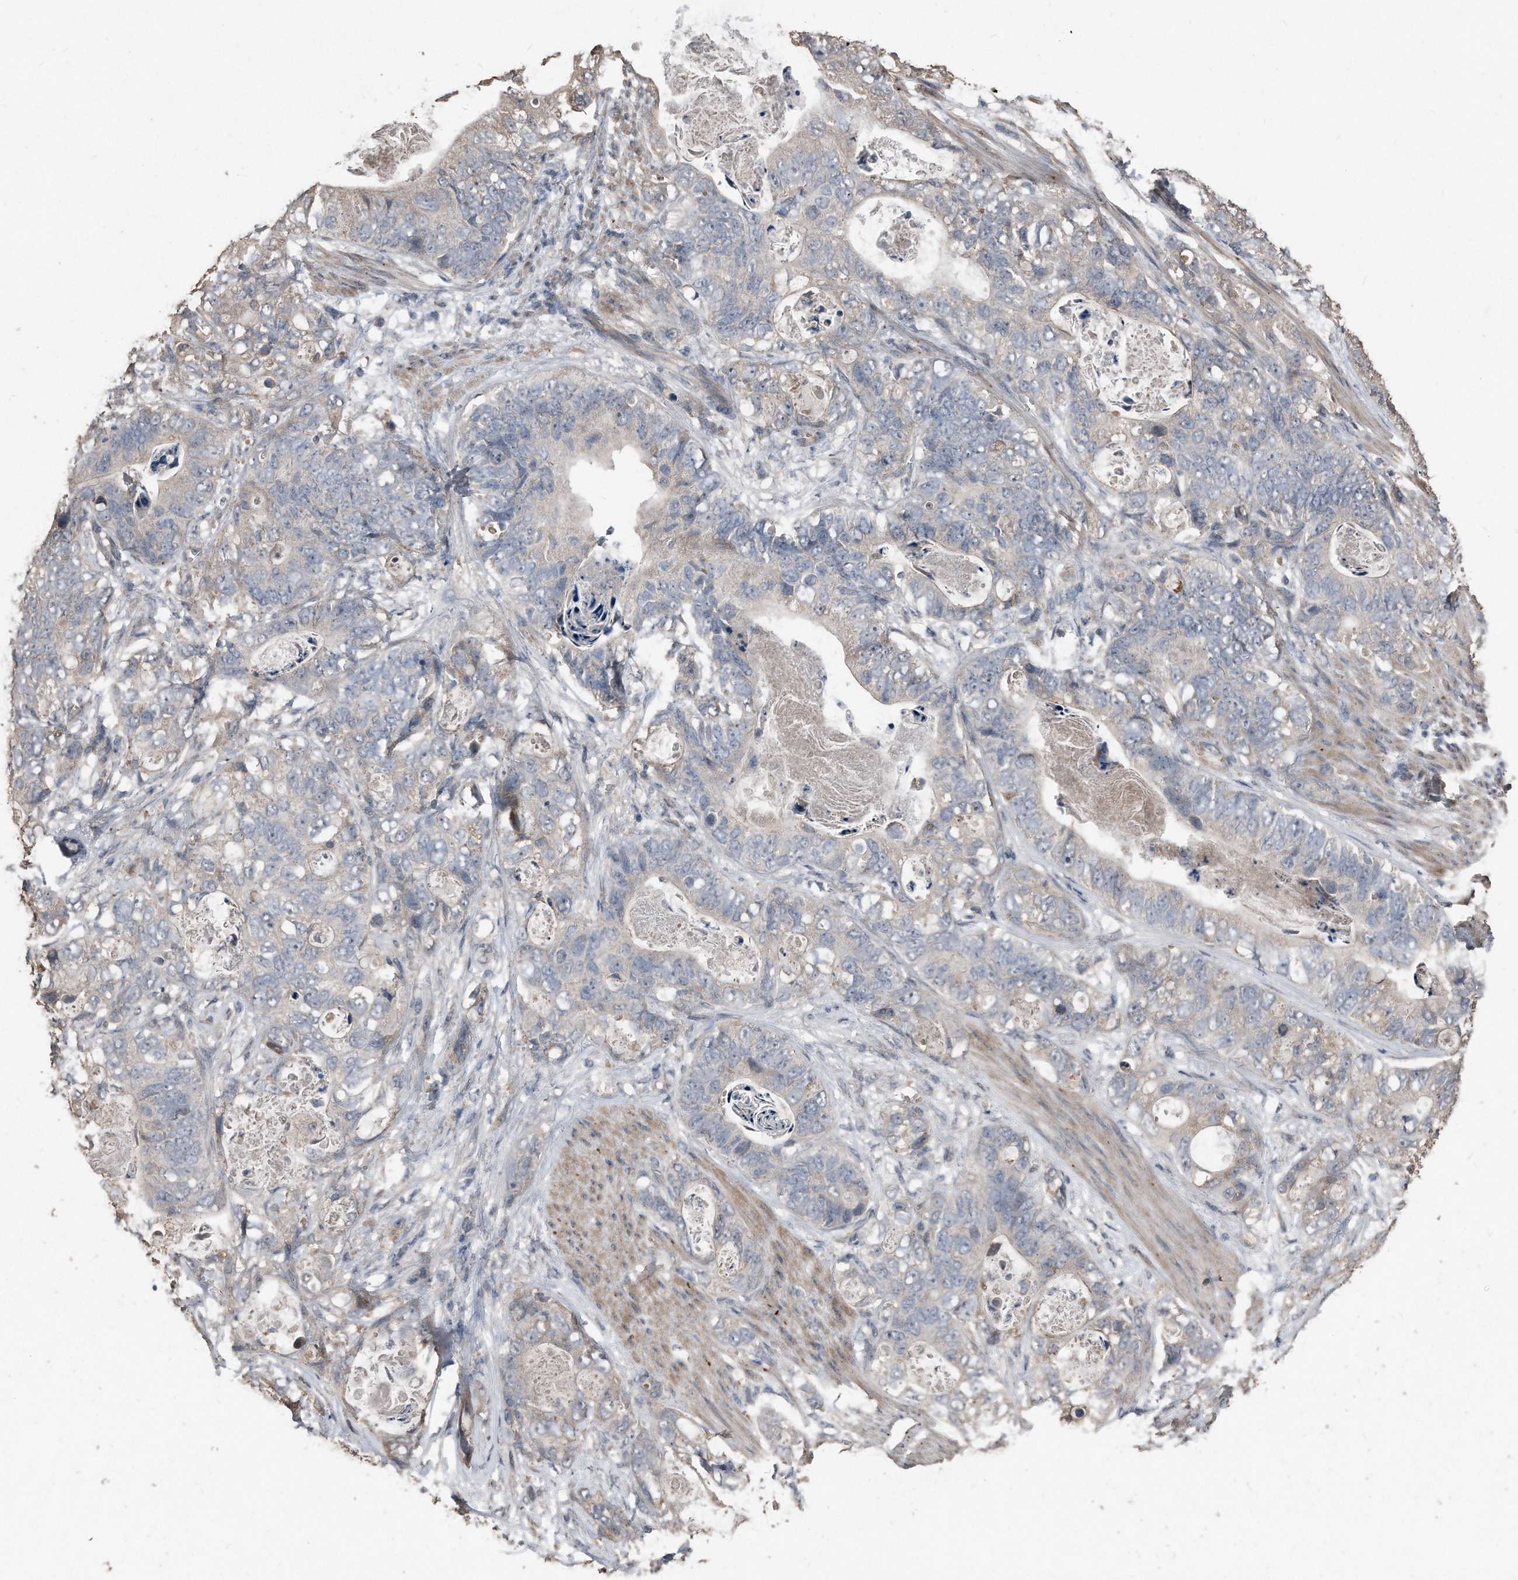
{"staining": {"intensity": "negative", "quantity": "none", "location": "none"}, "tissue": "stomach cancer", "cell_type": "Tumor cells", "image_type": "cancer", "snomed": [{"axis": "morphology", "description": "Normal tissue, NOS"}, {"axis": "morphology", "description": "Adenocarcinoma, NOS"}, {"axis": "topography", "description": "Stomach"}], "caption": "IHC image of neoplastic tissue: adenocarcinoma (stomach) stained with DAB (3,3'-diaminobenzidine) shows no significant protein staining in tumor cells.", "gene": "ANKRD10", "patient": {"sex": "female", "age": 89}}